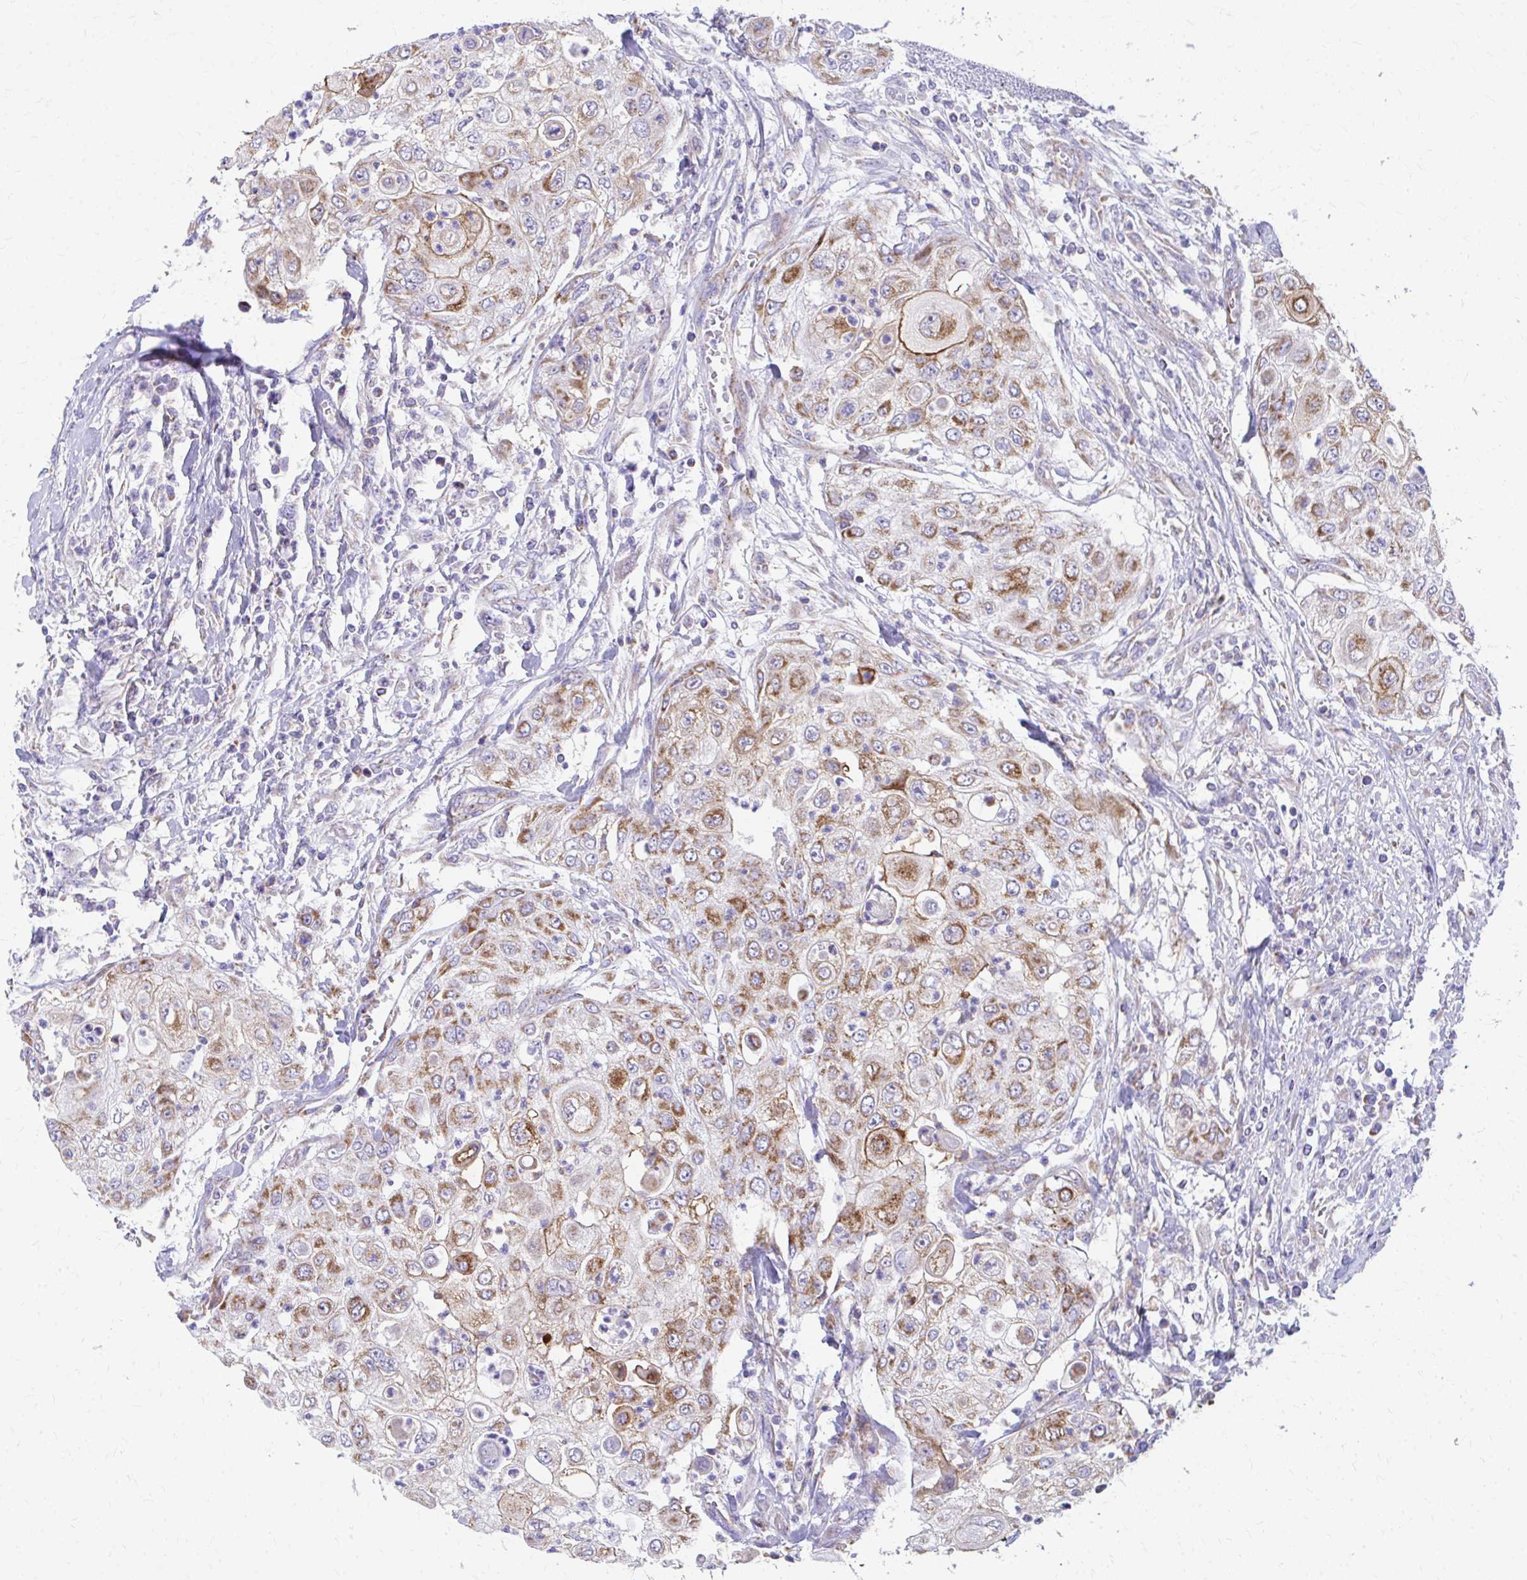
{"staining": {"intensity": "moderate", "quantity": ">75%", "location": "cytoplasmic/membranous"}, "tissue": "urothelial cancer", "cell_type": "Tumor cells", "image_type": "cancer", "snomed": [{"axis": "morphology", "description": "Urothelial carcinoma, High grade"}, {"axis": "topography", "description": "Urinary bladder"}], "caption": "Urothelial cancer stained for a protein (brown) displays moderate cytoplasmic/membranous positive staining in approximately >75% of tumor cells.", "gene": "MRPL19", "patient": {"sex": "female", "age": 79}}